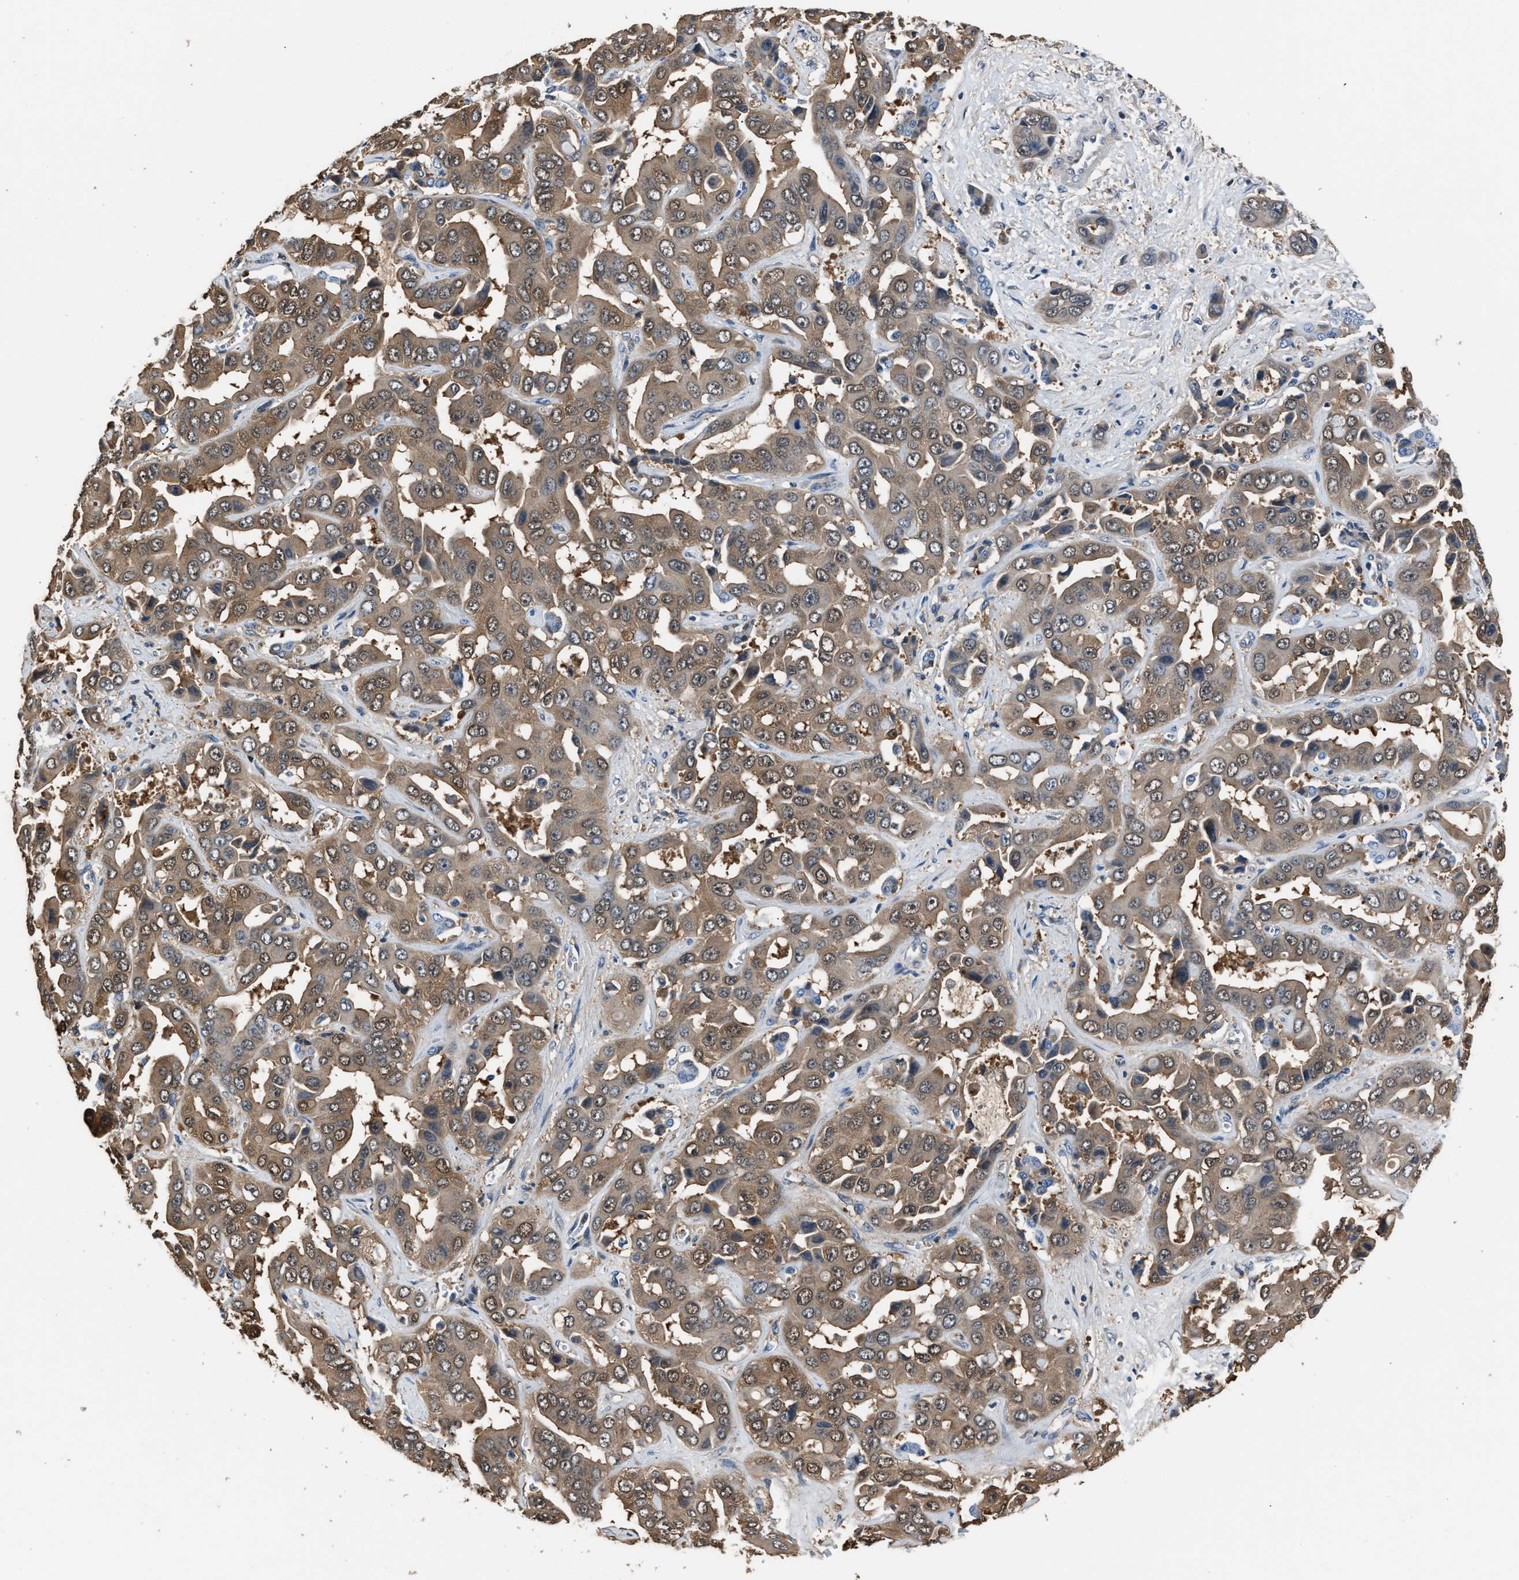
{"staining": {"intensity": "moderate", "quantity": ">75%", "location": "cytoplasmic/membranous"}, "tissue": "liver cancer", "cell_type": "Tumor cells", "image_type": "cancer", "snomed": [{"axis": "morphology", "description": "Cholangiocarcinoma"}, {"axis": "topography", "description": "Liver"}], "caption": "DAB immunohistochemical staining of human liver cholangiocarcinoma exhibits moderate cytoplasmic/membranous protein positivity in approximately >75% of tumor cells. (Brightfield microscopy of DAB IHC at high magnification).", "gene": "GSTP1", "patient": {"sex": "female", "age": 52}}